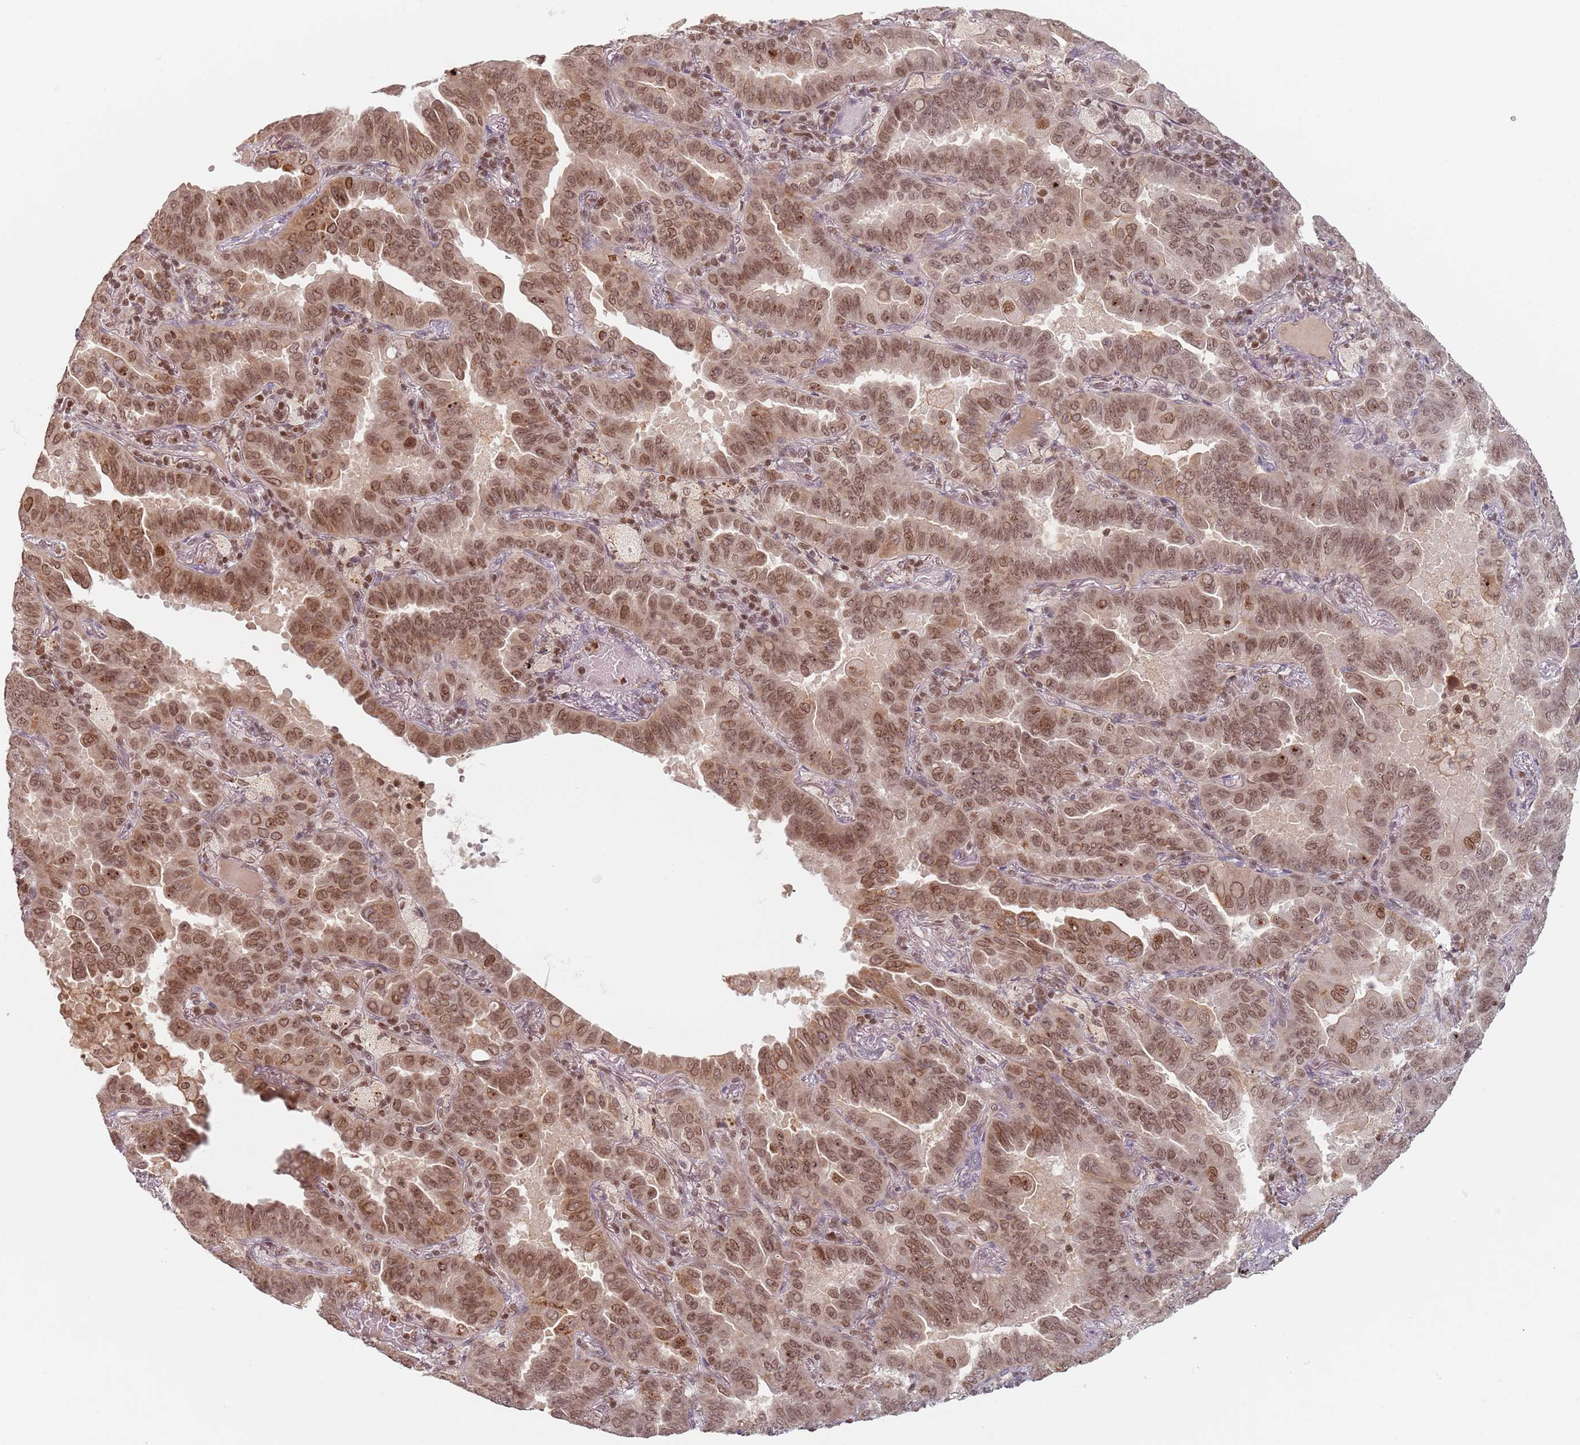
{"staining": {"intensity": "moderate", "quantity": ">75%", "location": "nuclear"}, "tissue": "lung cancer", "cell_type": "Tumor cells", "image_type": "cancer", "snomed": [{"axis": "morphology", "description": "Adenocarcinoma, NOS"}, {"axis": "topography", "description": "Lung"}], "caption": "DAB (3,3'-diaminobenzidine) immunohistochemical staining of adenocarcinoma (lung) shows moderate nuclear protein positivity in about >75% of tumor cells.", "gene": "NUP50", "patient": {"sex": "male", "age": 64}}